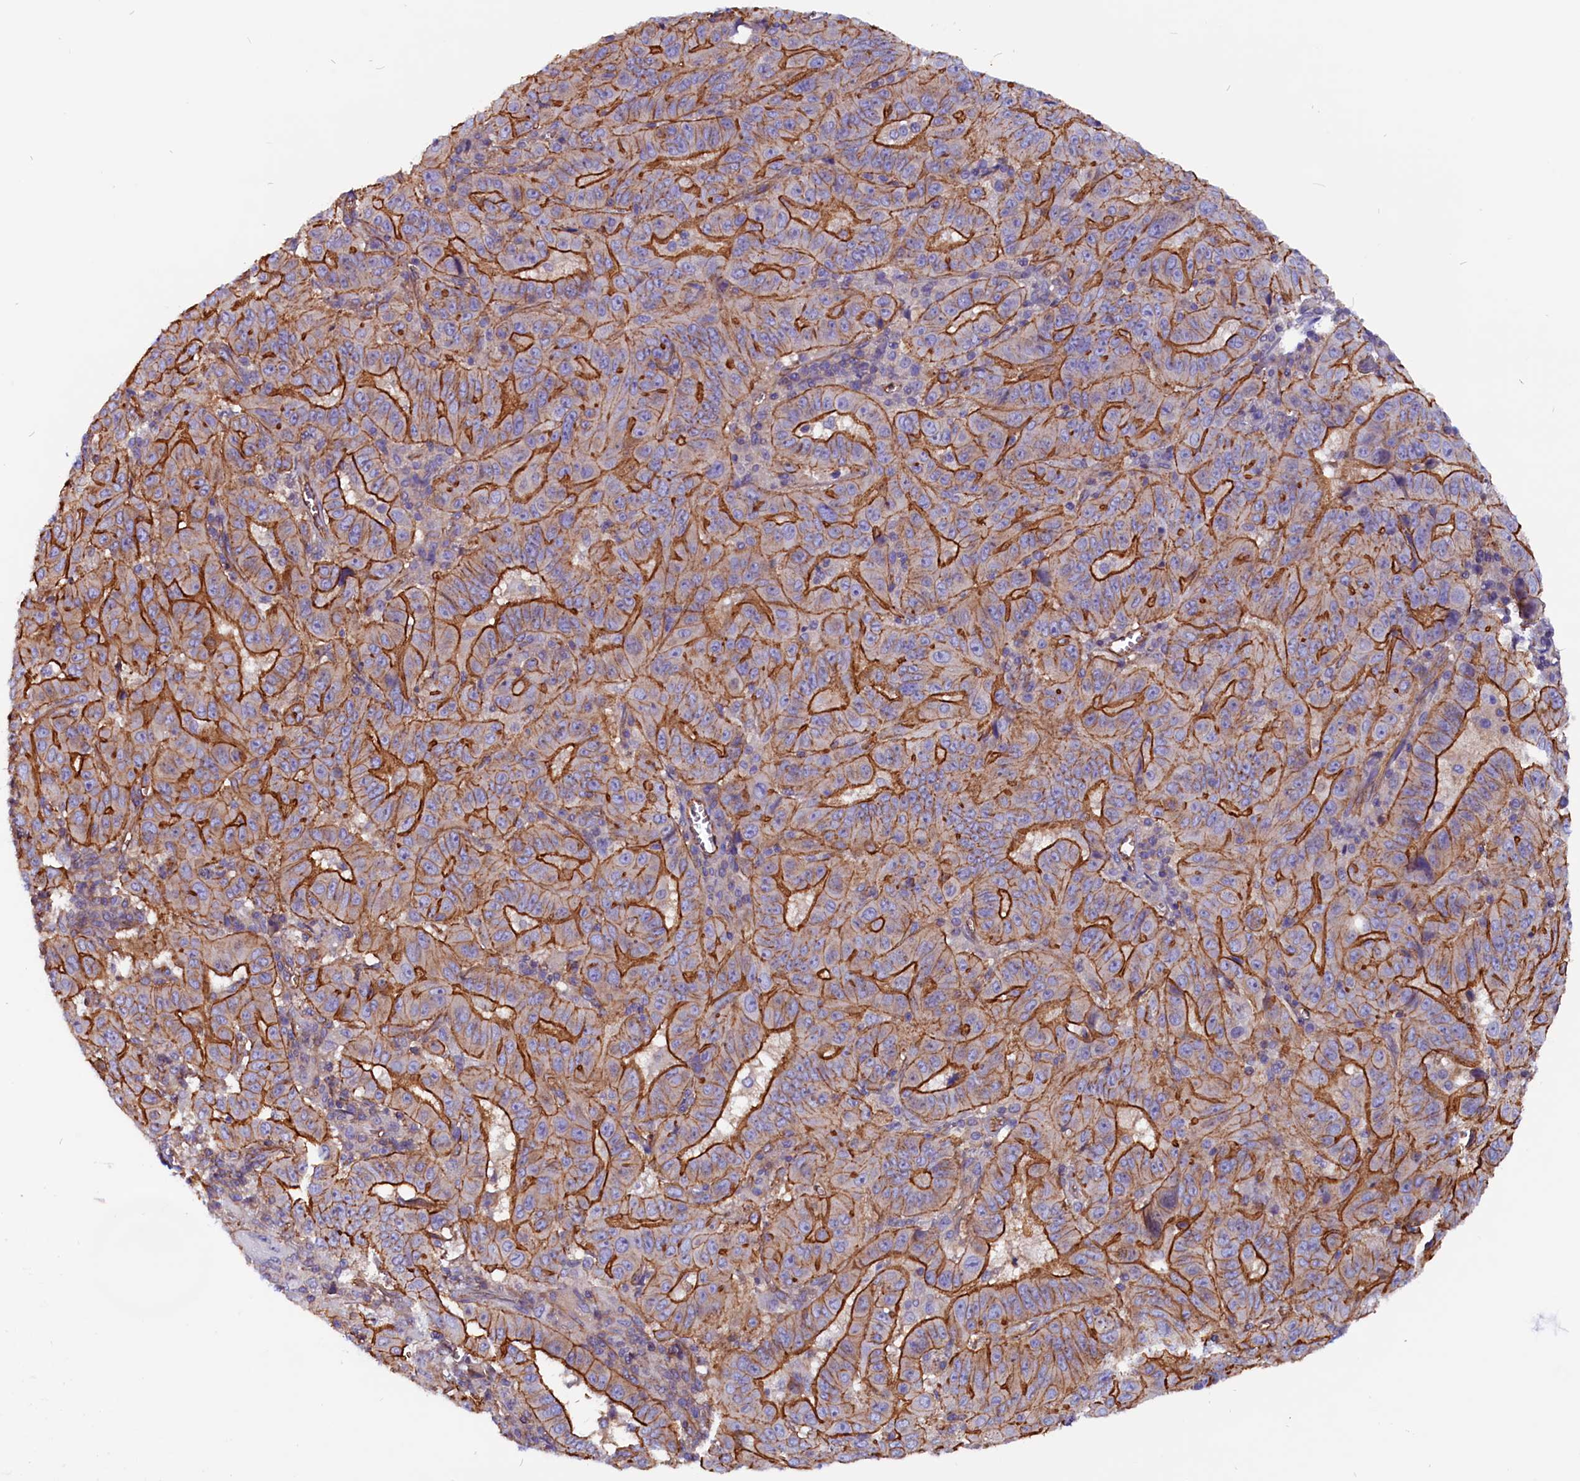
{"staining": {"intensity": "strong", "quantity": "25%-75%", "location": "cytoplasmic/membranous"}, "tissue": "pancreatic cancer", "cell_type": "Tumor cells", "image_type": "cancer", "snomed": [{"axis": "morphology", "description": "Adenocarcinoma, NOS"}, {"axis": "topography", "description": "Pancreas"}], "caption": "Protein expression by IHC reveals strong cytoplasmic/membranous positivity in approximately 25%-75% of tumor cells in adenocarcinoma (pancreatic).", "gene": "ZNF749", "patient": {"sex": "male", "age": 63}}